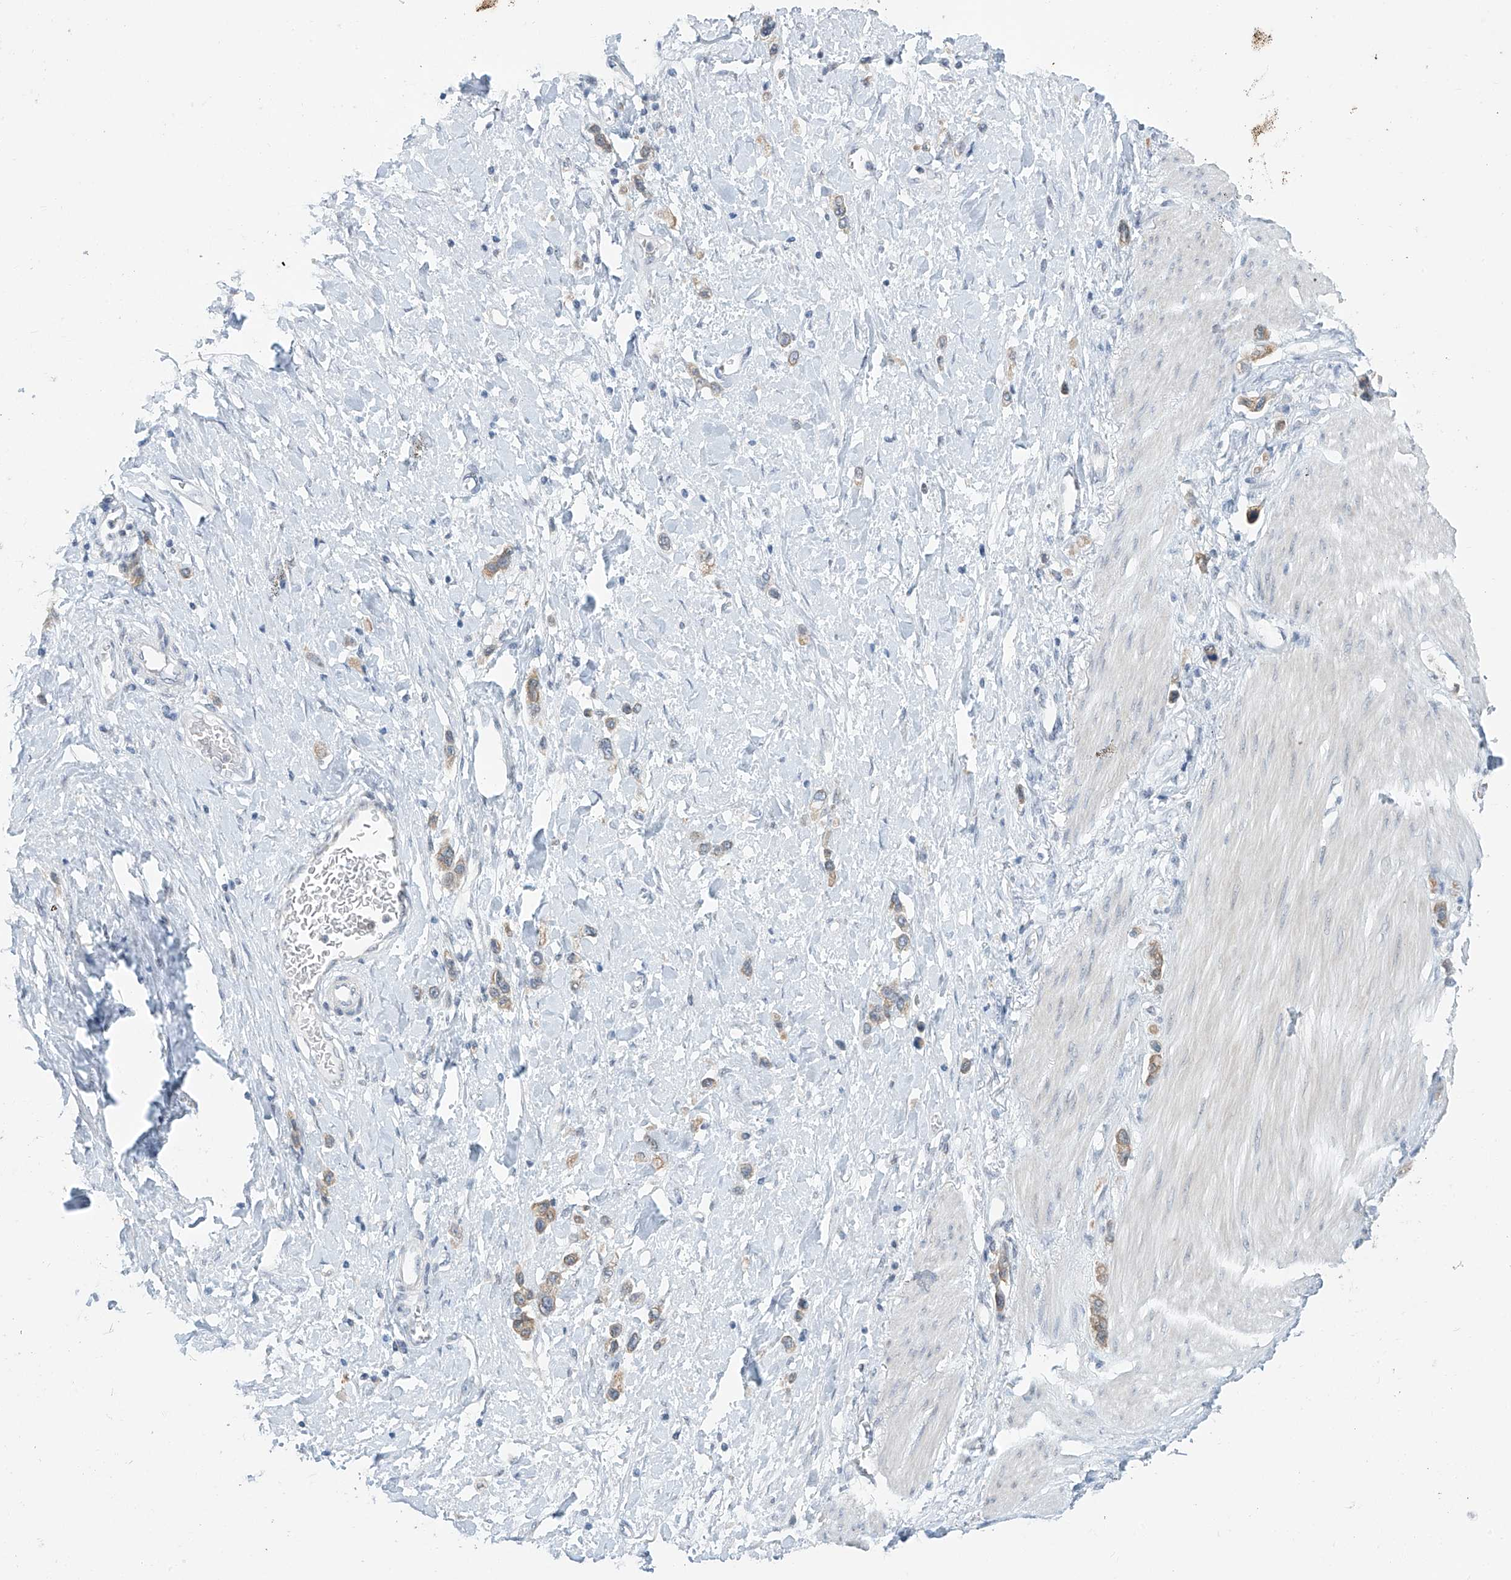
{"staining": {"intensity": "weak", "quantity": "25%-75%", "location": "cytoplasmic/membranous"}, "tissue": "stomach cancer", "cell_type": "Tumor cells", "image_type": "cancer", "snomed": [{"axis": "morphology", "description": "Adenocarcinoma, NOS"}, {"axis": "topography", "description": "Stomach"}], "caption": "Immunohistochemical staining of human adenocarcinoma (stomach) displays low levels of weak cytoplasmic/membranous protein positivity in approximately 25%-75% of tumor cells. (Brightfield microscopy of DAB IHC at high magnification).", "gene": "APLF", "patient": {"sex": "female", "age": 65}}